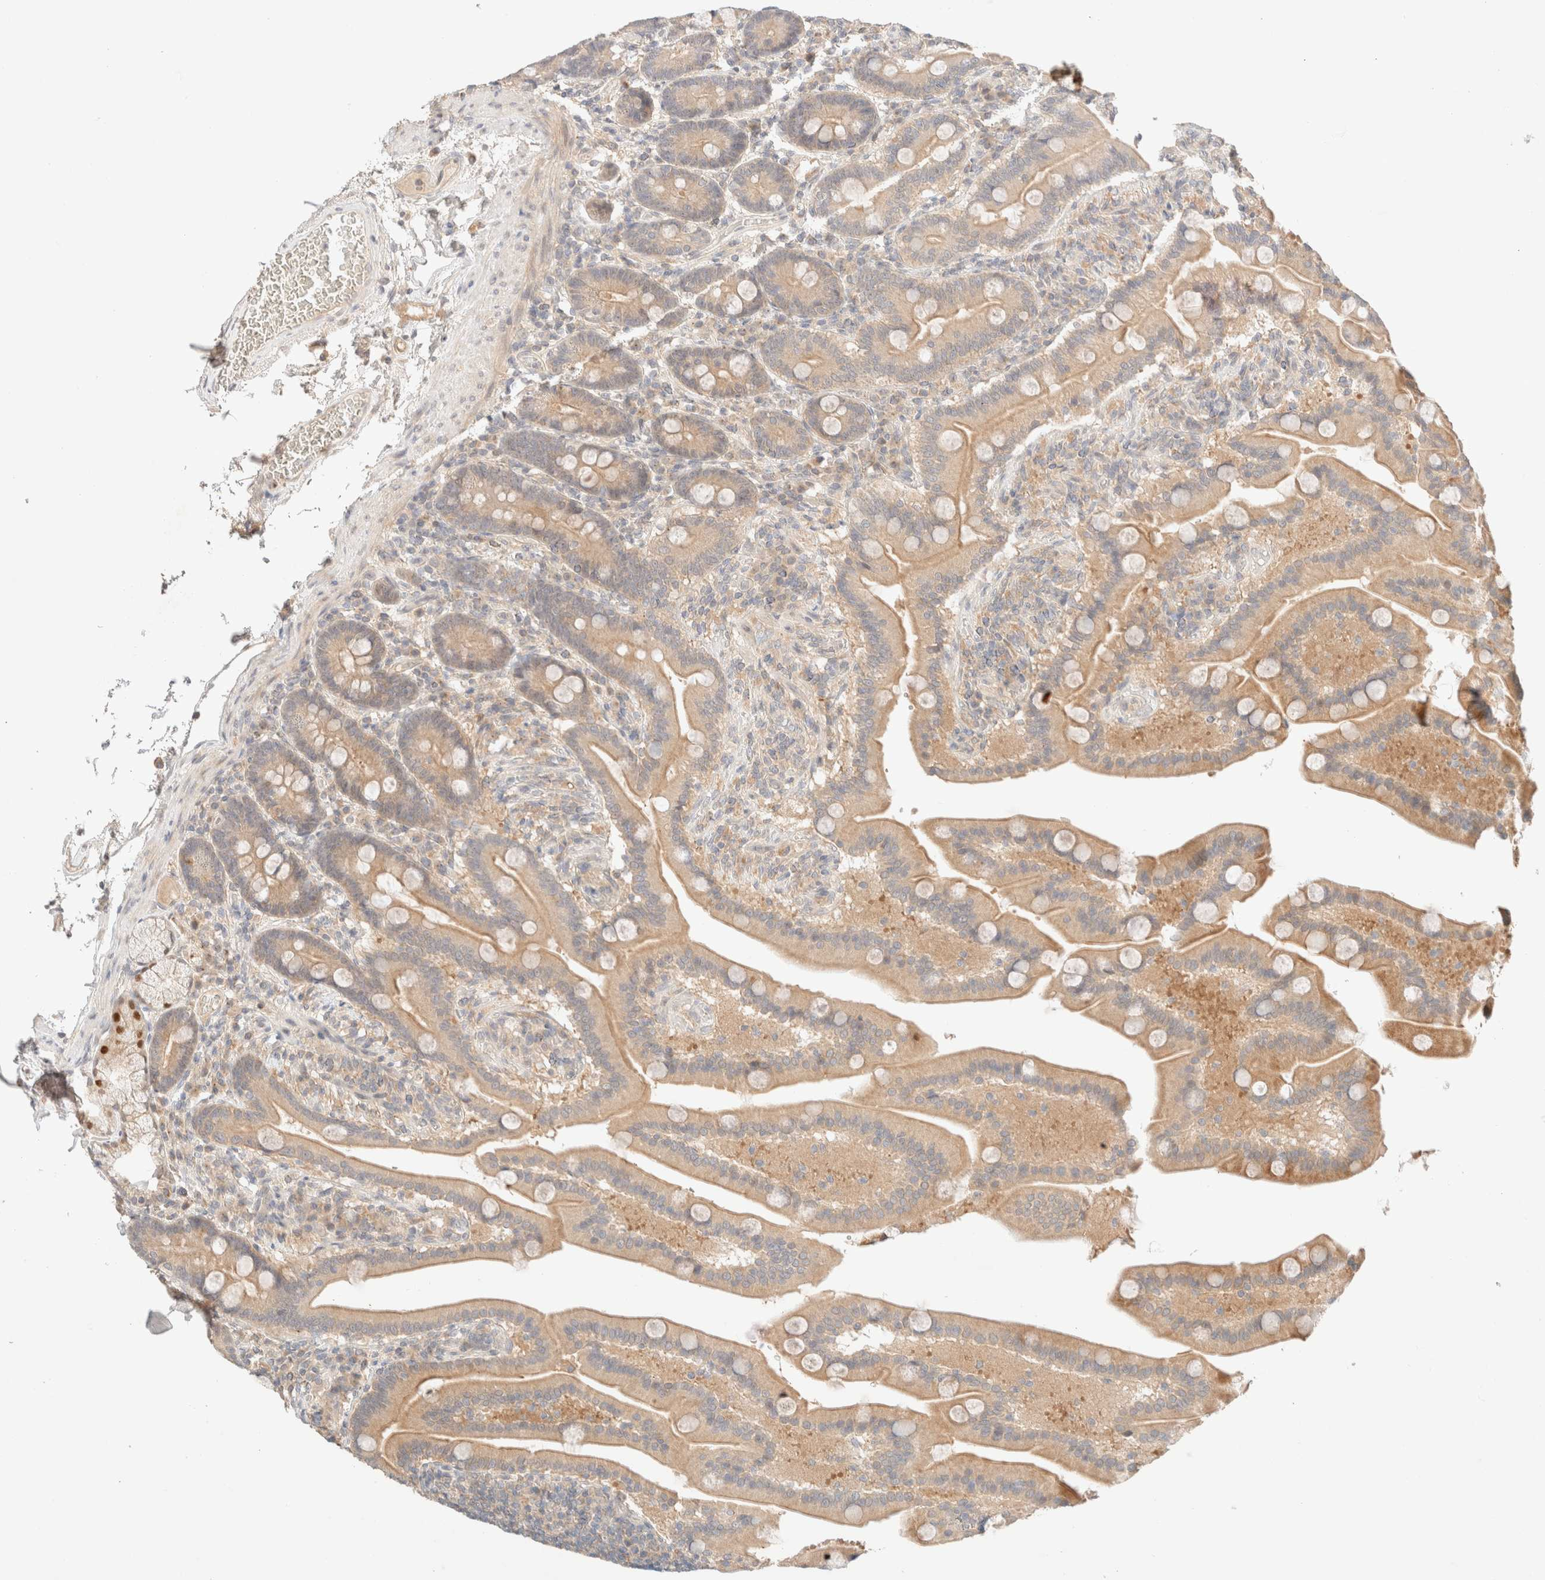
{"staining": {"intensity": "weak", "quantity": ">75%", "location": "cytoplasmic/membranous"}, "tissue": "duodenum", "cell_type": "Glandular cells", "image_type": "normal", "snomed": [{"axis": "morphology", "description": "Normal tissue, NOS"}, {"axis": "topography", "description": "Duodenum"}], "caption": "This photomicrograph displays immunohistochemistry (IHC) staining of unremarkable human duodenum, with low weak cytoplasmic/membranous positivity in about >75% of glandular cells.", "gene": "SARM1", "patient": {"sex": "male", "age": 54}}